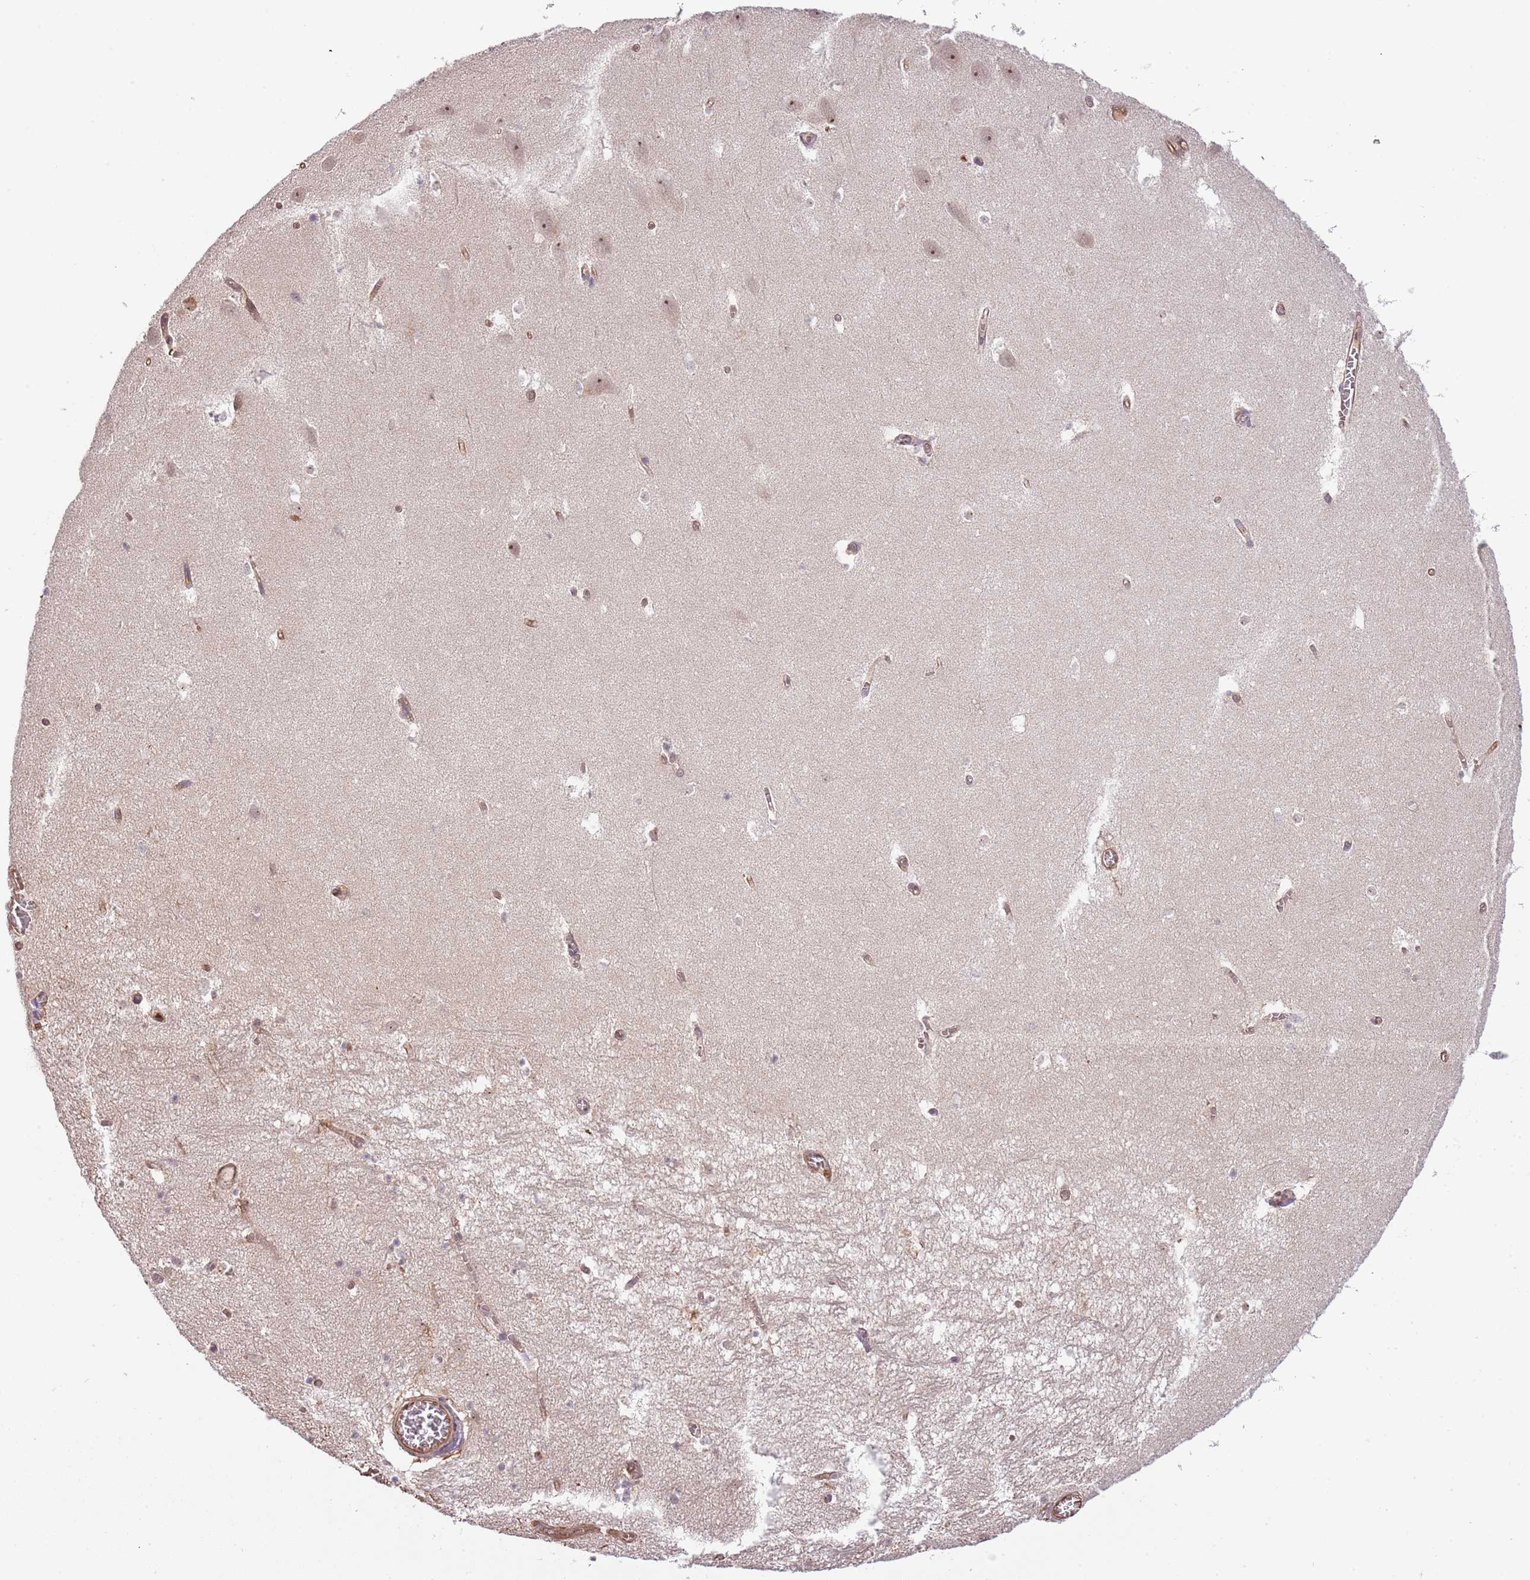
{"staining": {"intensity": "negative", "quantity": "none", "location": "none"}, "tissue": "hippocampus", "cell_type": "Glial cells", "image_type": "normal", "snomed": [{"axis": "morphology", "description": "Normal tissue, NOS"}, {"axis": "topography", "description": "Hippocampus"}], "caption": "Histopathology image shows no protein staining in glial cells of normal hippocampus. (Stains: DAB (3,3'-diaminobenzidine) immunohistochemistry (IHC) with hematoxylin counter stain, Microscopy: brightfield microscopy at high magnification).", "gene": "SURF2", "patient": {"sex": "female", "age": 64}}